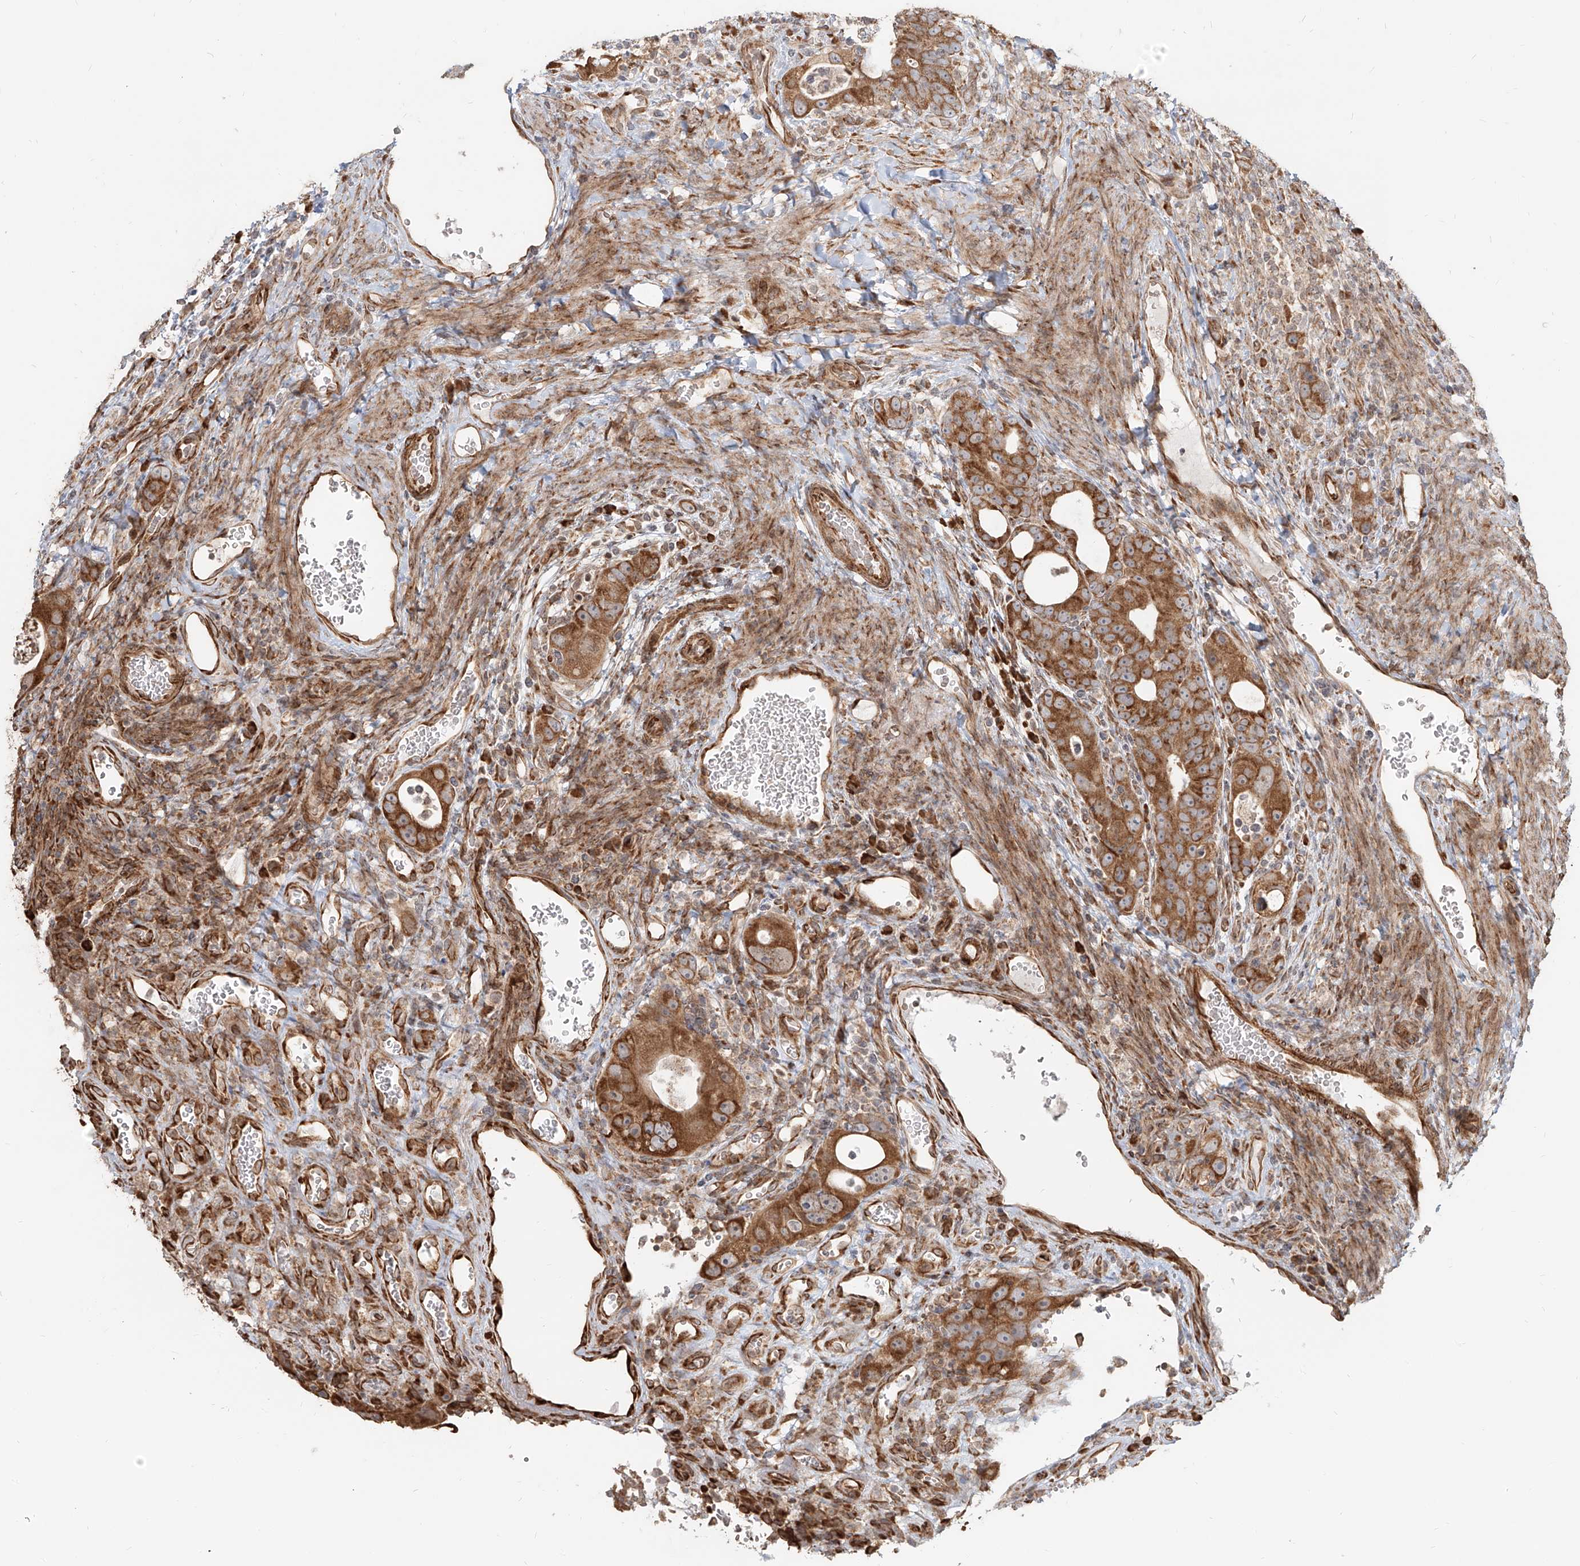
{"staining": {"intensity": "moderate", "quantity": ">75%", "location": "cytoplasmic/membranous"}, "tissue": "colorectal cancer", "cell_type": "Tumor cells", "image_type": "cancer", "snomed": [{"axis": "morphology", "description": "Adenocarcinoma, NOS"}, {"axis": "topography", "description": "Rectum"}], "caption": "Colorectal cancer was stained to show a protein in brown. There is medium levels of moderate cytoplasmic/membranous positivity in approximately >75% of tumor cells. (DAB = brown stain, brightfield microscopy at high magnification).", "gene": "UBE2K", "patient": {"sex": "male", "age": 59}}